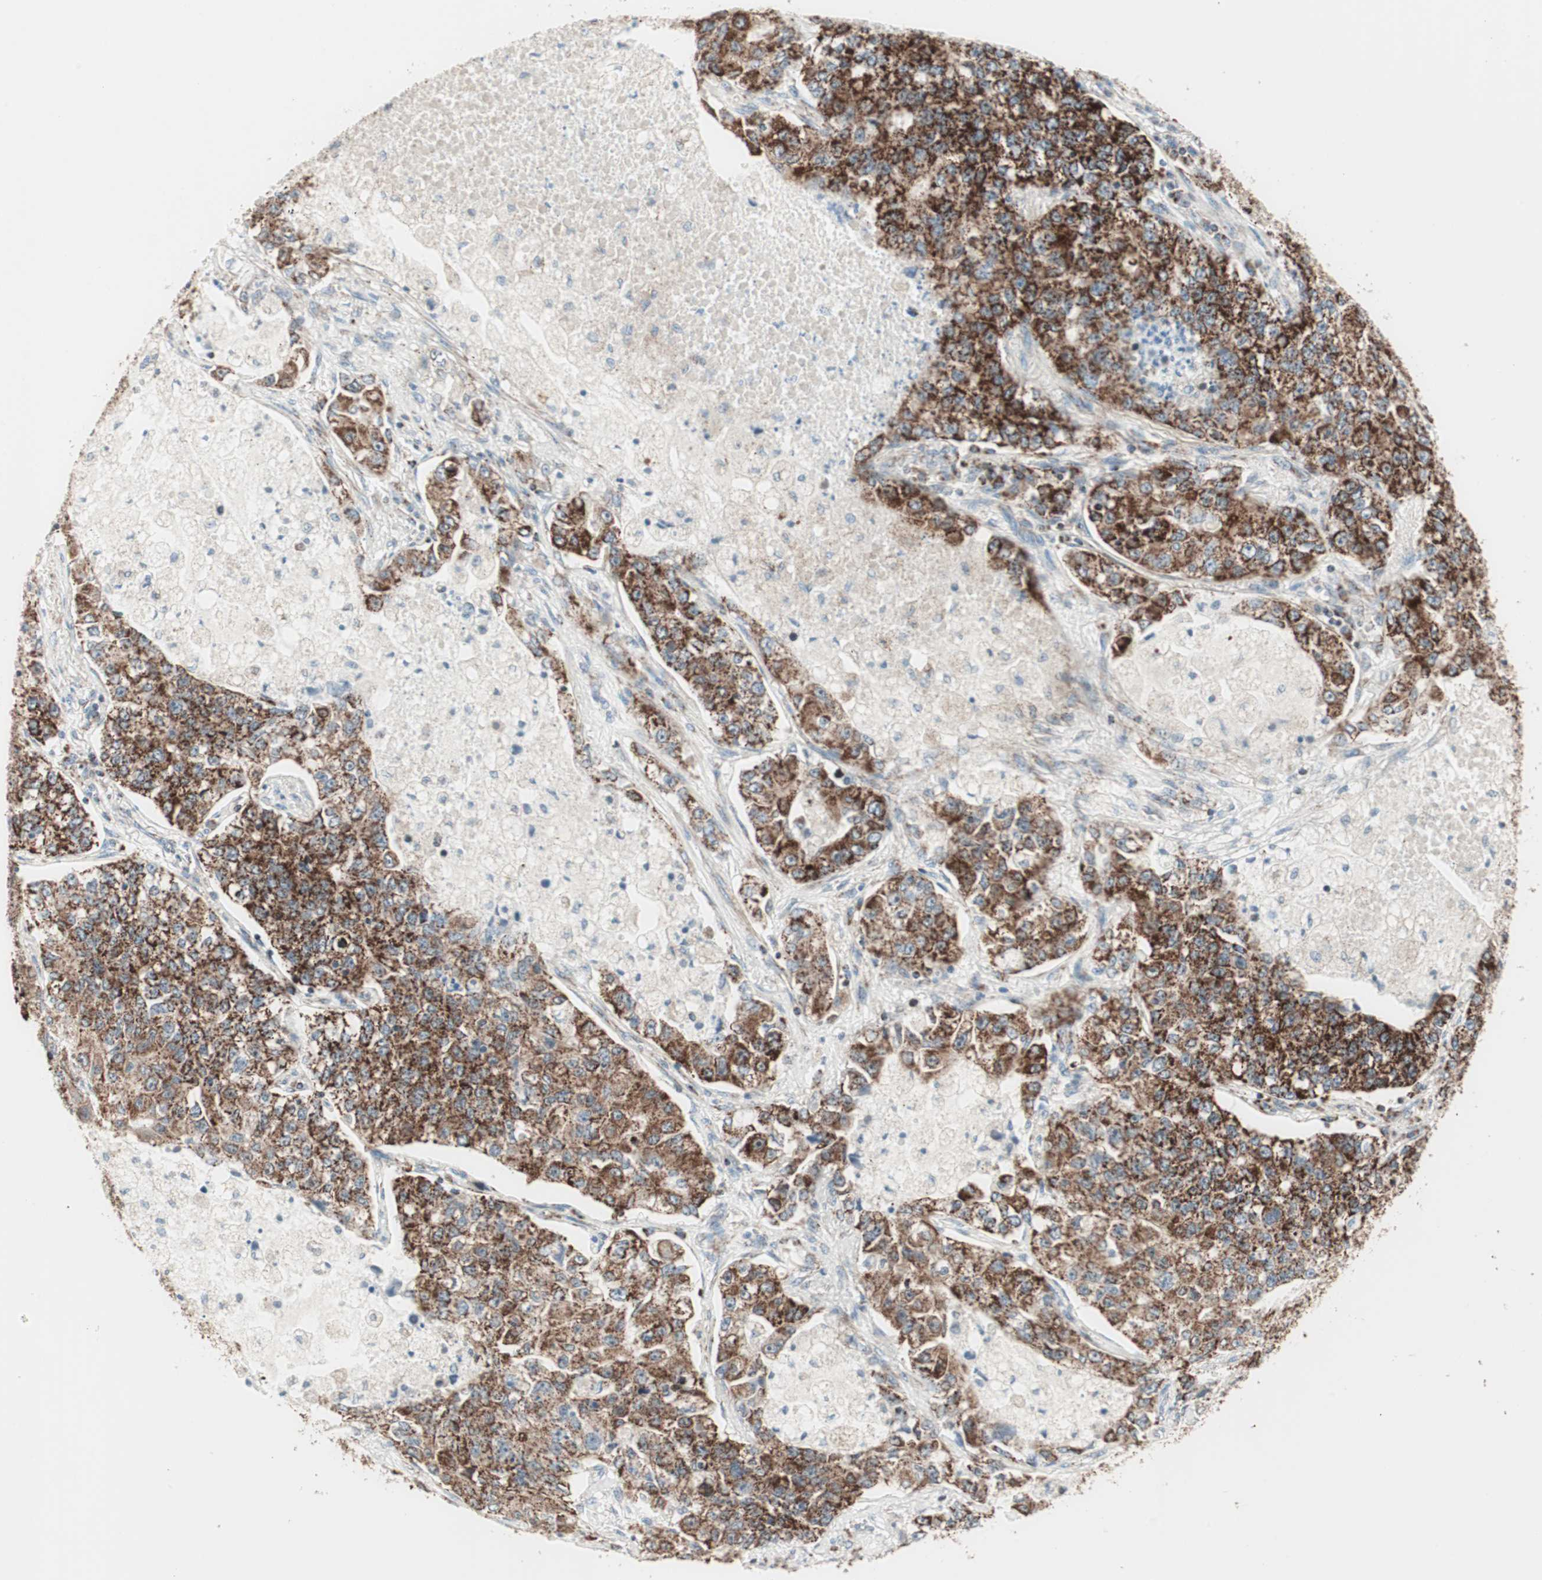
{"staining": {"intensity": "strong", "quantity": ">75%", "location": "cytoplasmic/membranous"}, "tissue": "lung cancer", "cell_type": "Tumor cells", "image_type": "cancer", "snomed": [{"axis": "morphology", "description": "Adenocarcinoma, NOS"}, {"axis": "topography", "description": "Lung"}], "caption": "Immunohistochemistry of human lung cancer reveals high levels of strong cytoplasmic/membranous positivity in about >75% of tumor cells.", "gene": "TOMM20", "patient": {"sex": "male", "age": 49}}